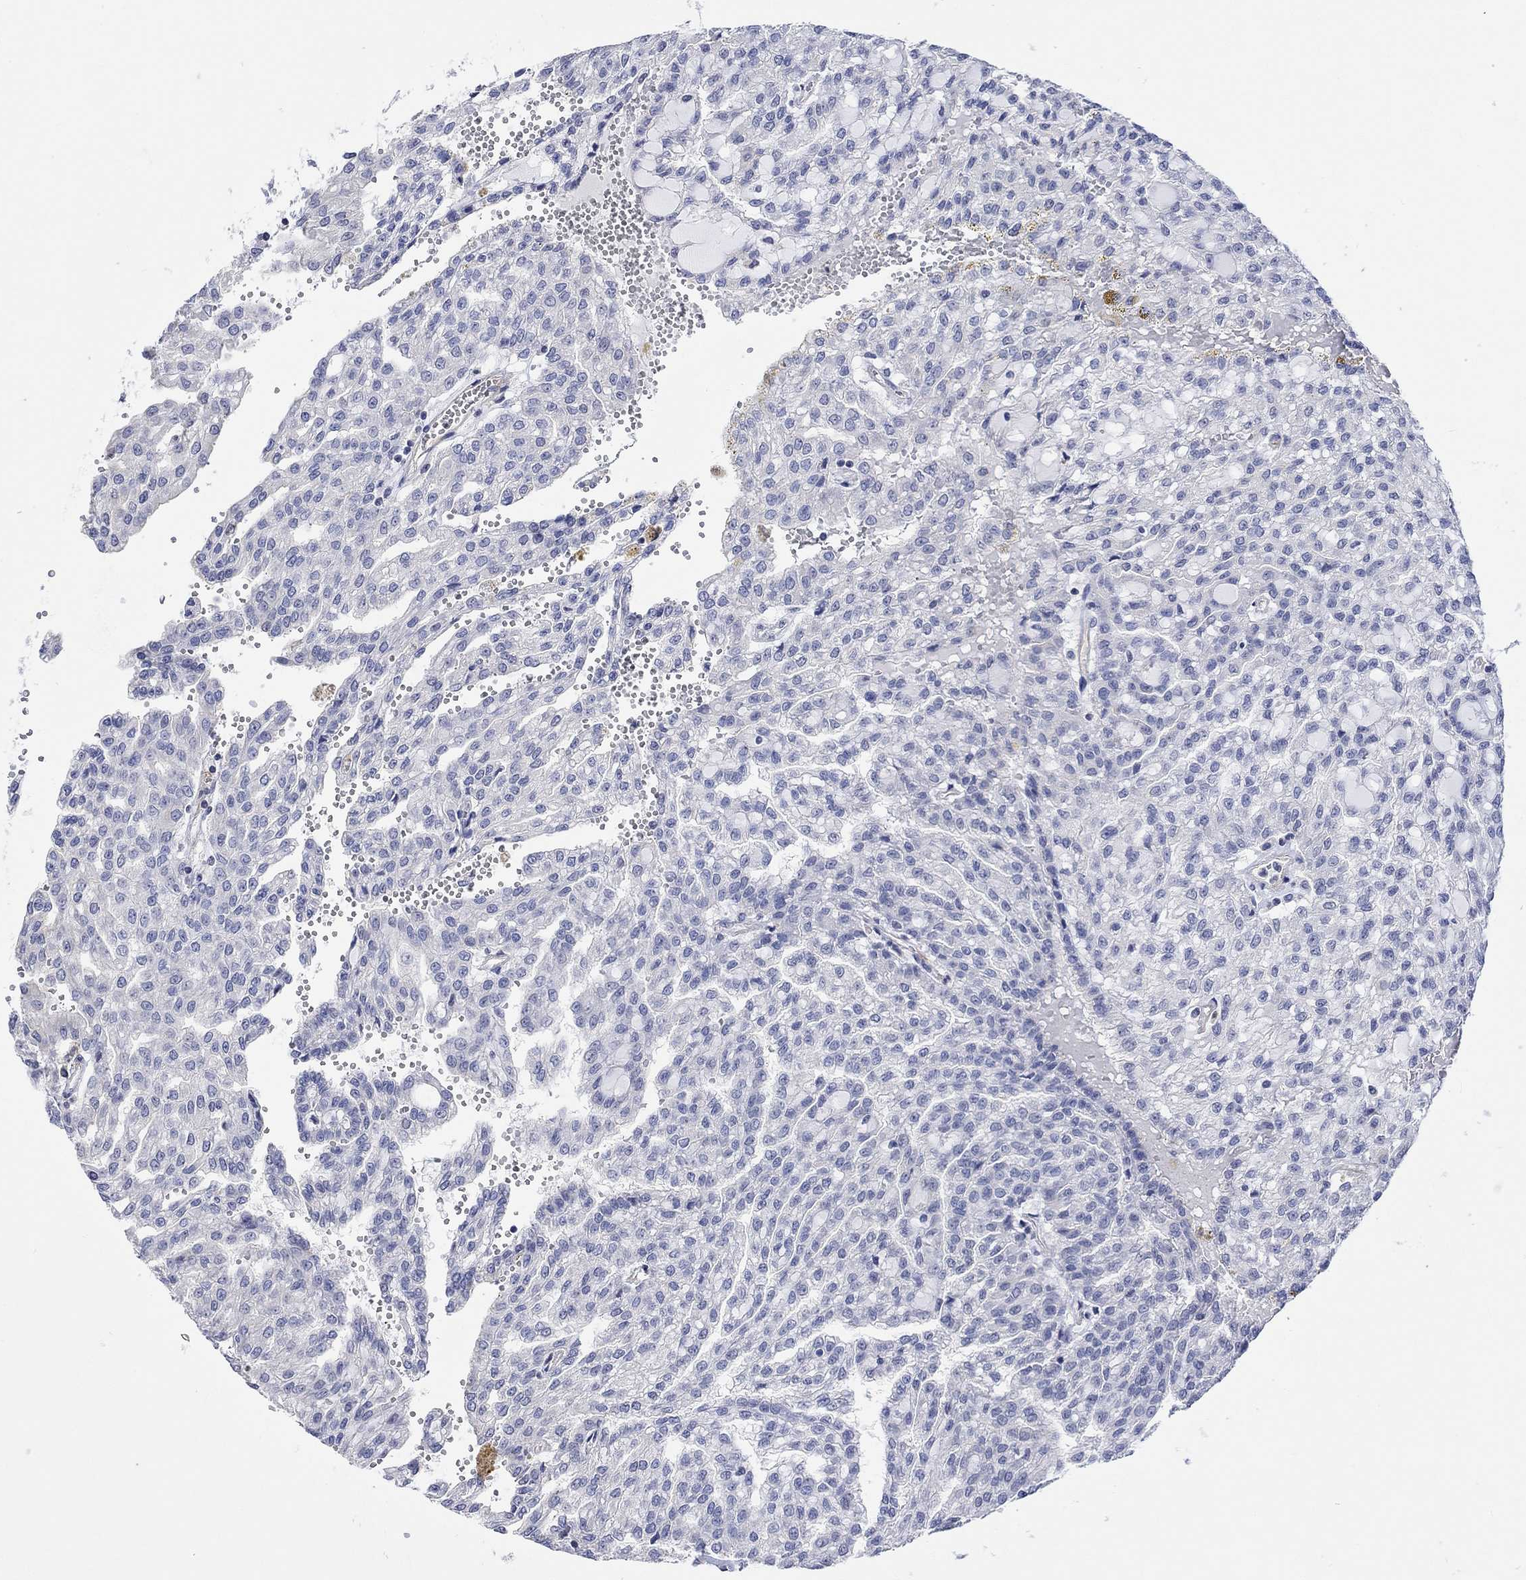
{"staining": {"intensity": "negative", "quantity": "none", "location": "none"}, "tissue": "renal cancer", "cell_type": "Tumor cells", "image_type": "cancer", "snomed": [{"axis": "morphology", "description": "Adenocarcinoma, NOS"}, {"axis": "topography", "description": "Kidney"}], "caption": "The photomicrograph demonstrates no significant positivity in tumor cells of renal adenocarcinoma.", "gene": "AGRP", "patient": {"sex": "male", "age": 63}}